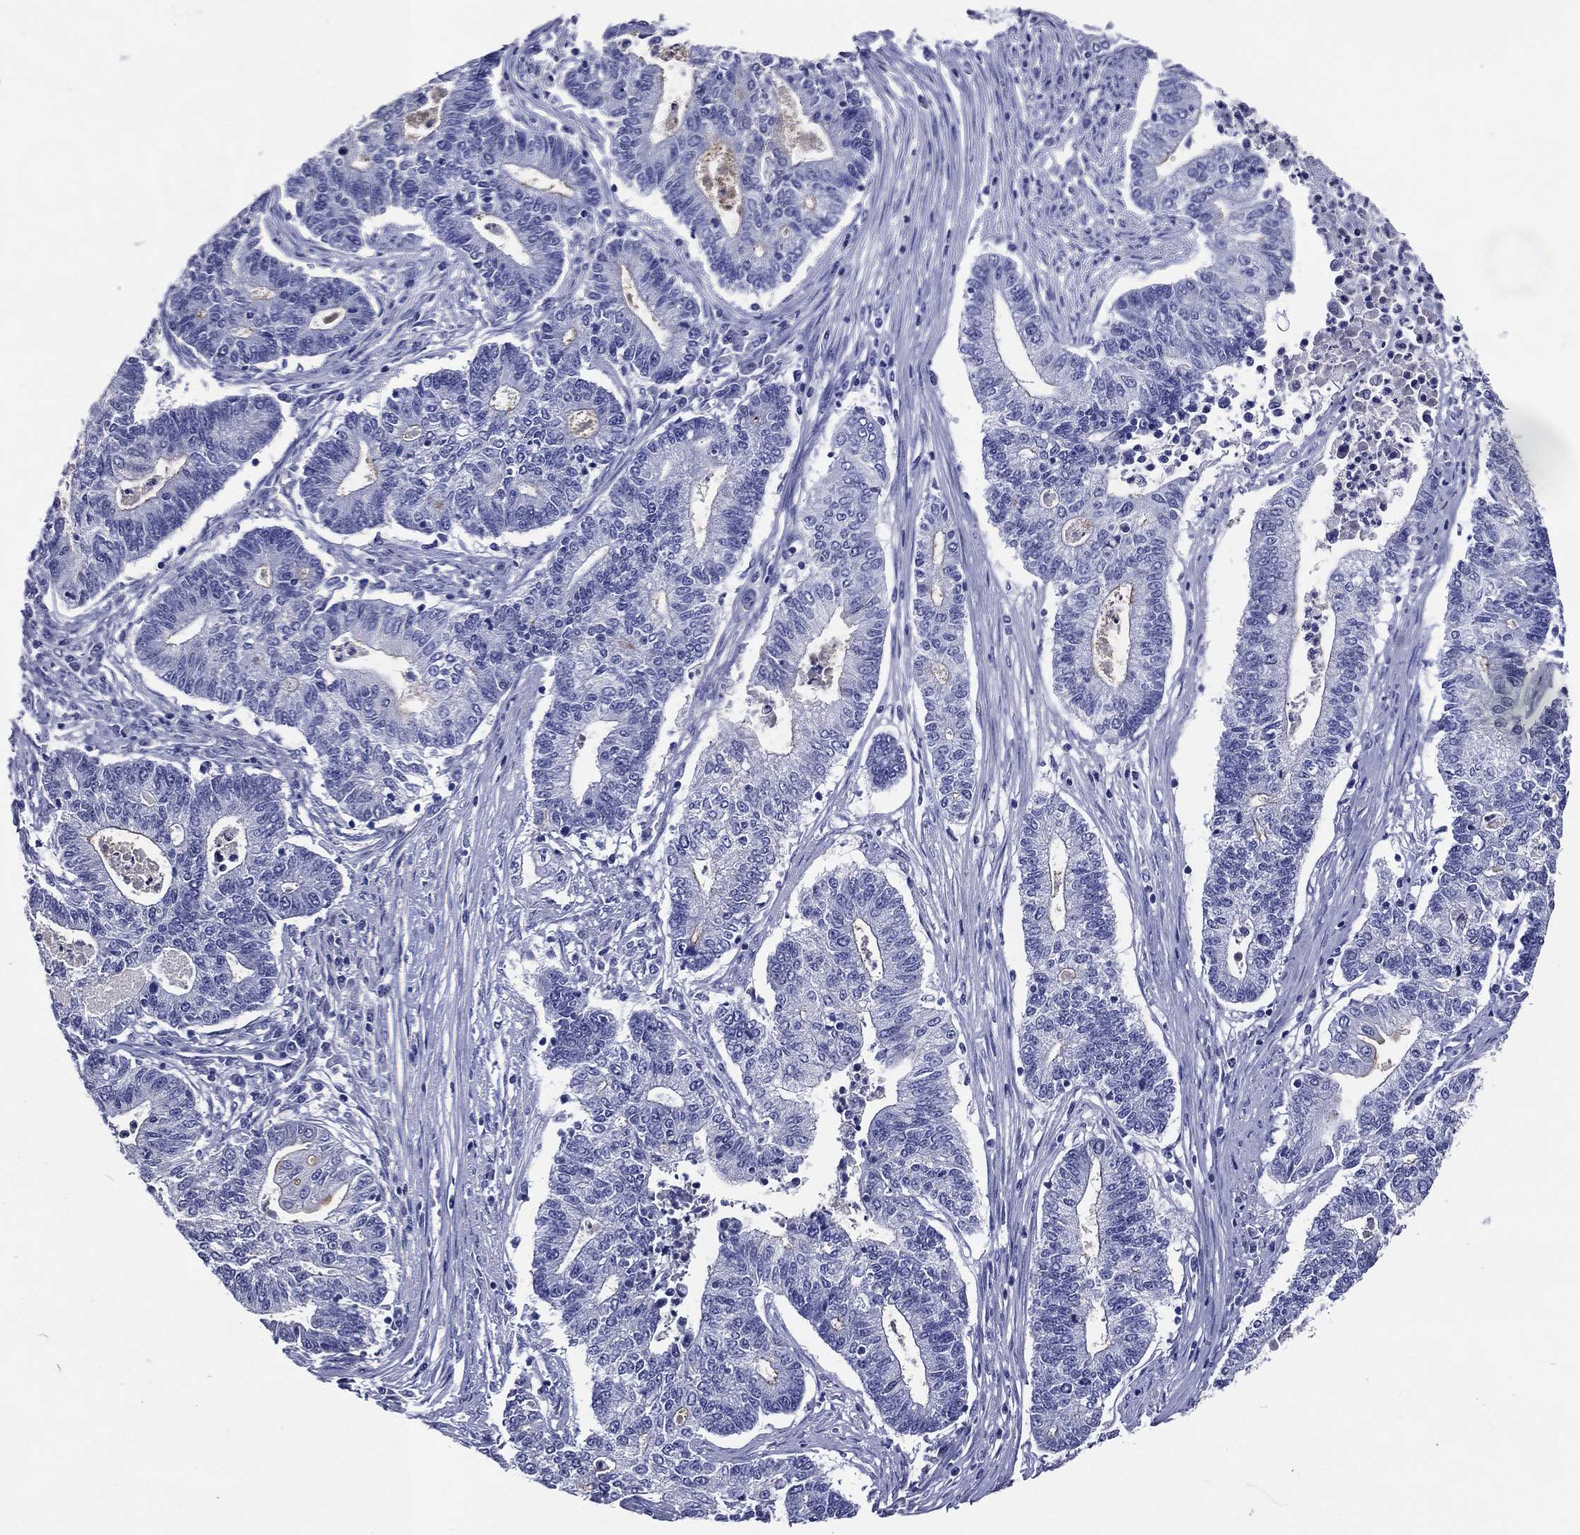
{"staining": {"intensity": "negative", "quantity": "none", "location": "none"}, "tissue": "endometrial cancer", "cell_type": "Tumor cells", "image_type": "cancer", "snomed": [{"axis": "morphology", "description": "Adenocarcinoma, NOS"}, {"axis": "topography", "description": "Uterus"}, {"axis": "topography", "description": "Endometrium"}], "caption": "A histopathology image of endometrial cancer stained for a protein shows no brown staining in tumor cells.", "gene": "ACE2", "patient": {"sex": "female", "age": 54}}